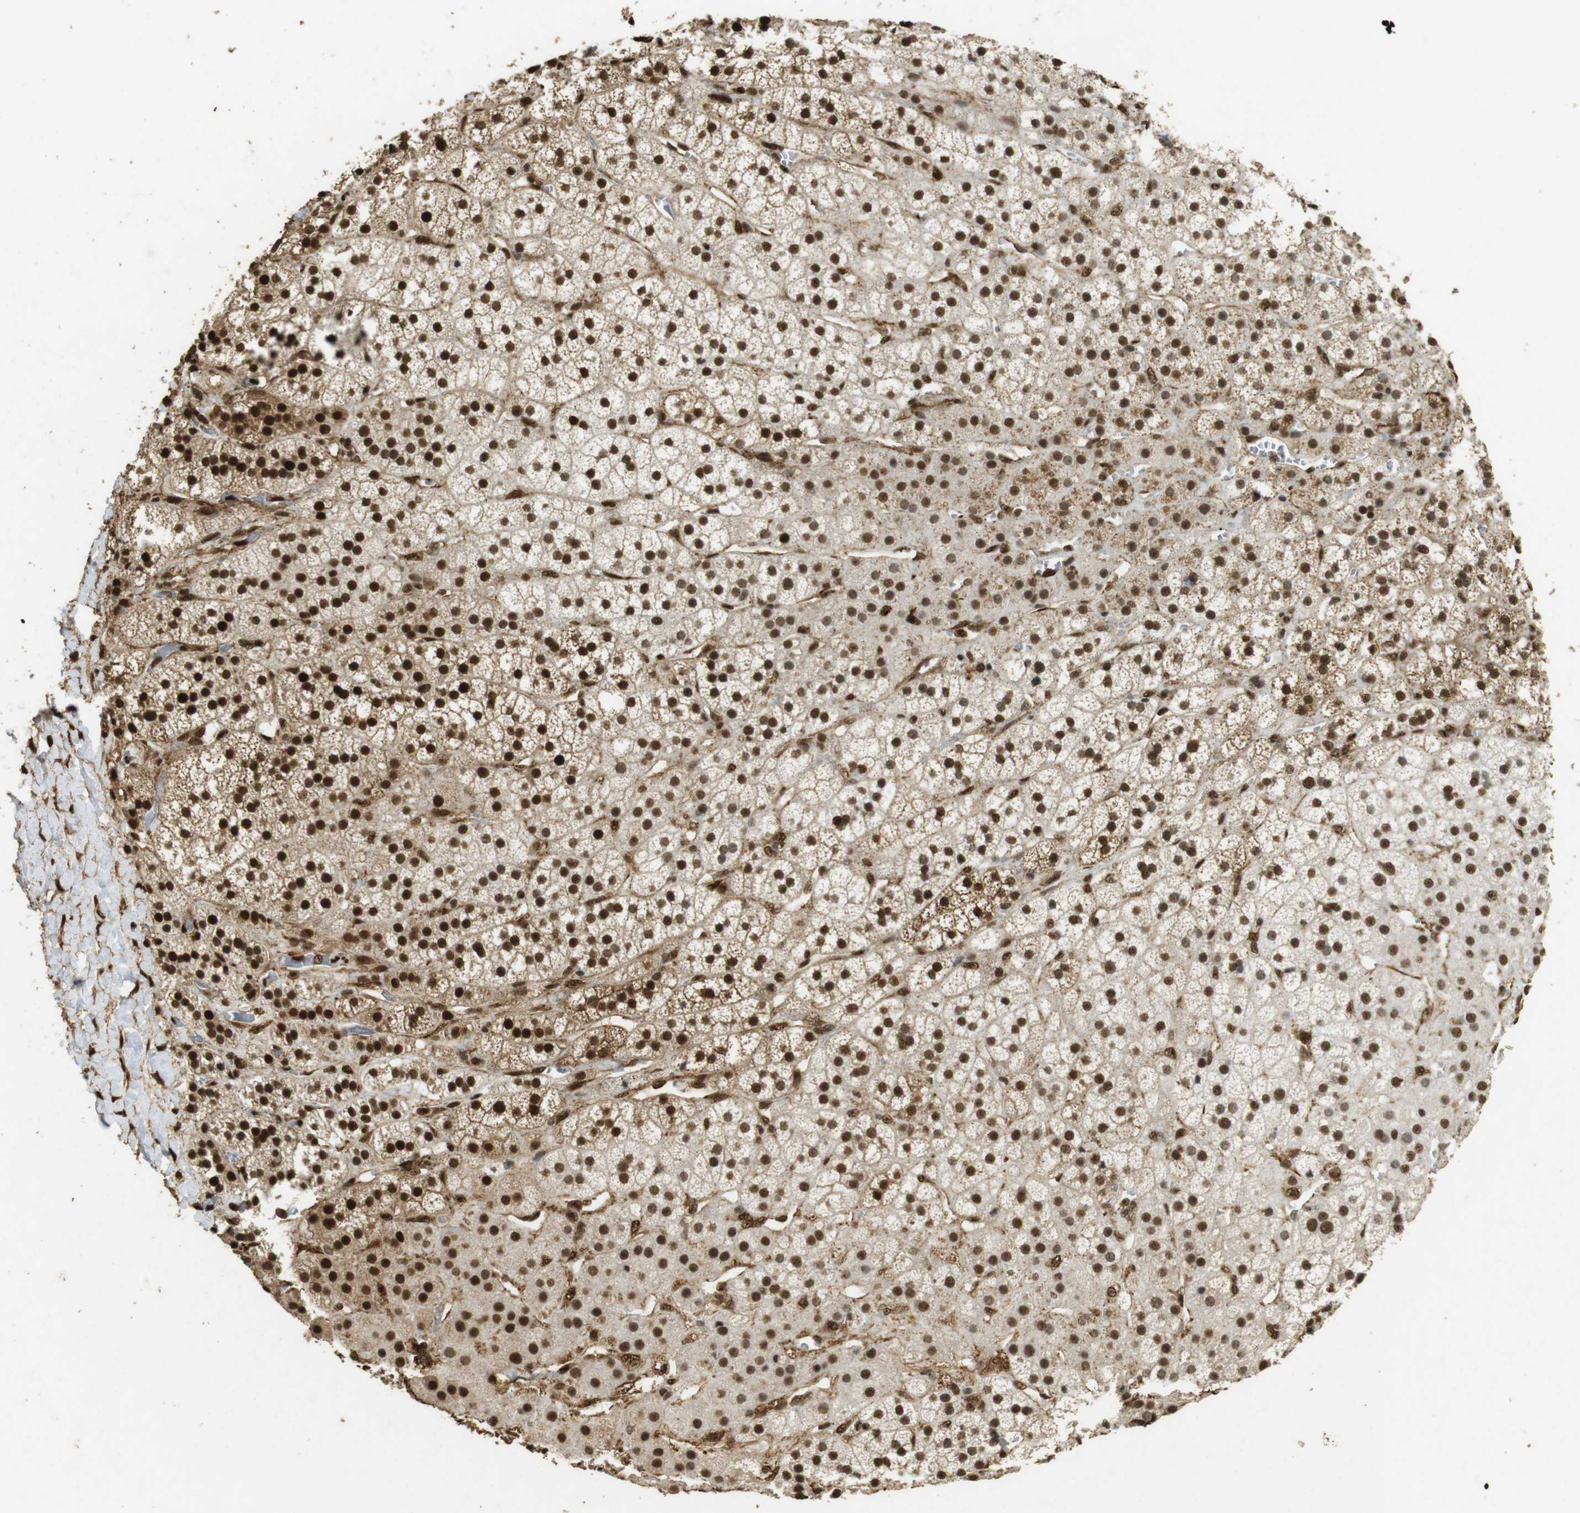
{"staining": {"intensity": "strong", "quantity": ">75%", "location": "cytoplasmic/membranous,nuclear"}, "tissue": "adrenal gland", "cell_type": "Glandular cells", "image_type": "normal", "snomed": [{"axis": "morphology", "description": "Normal tissue, NOS"}, {"axis": "topography", "description": "Adrenal gland"}], "caption": "High-power microscopy captured an immunohistochemistry (IHC) photomicrograph of benign adrenal gland, revealing strong cytoplasmic/membranous,nuclear expression in approximately >75% of glandular cells. The protein is shown in brown color, while the nuclei are stained blue.", "gene": "GATA4", "patient": {"sex": "male", "age": 56}}